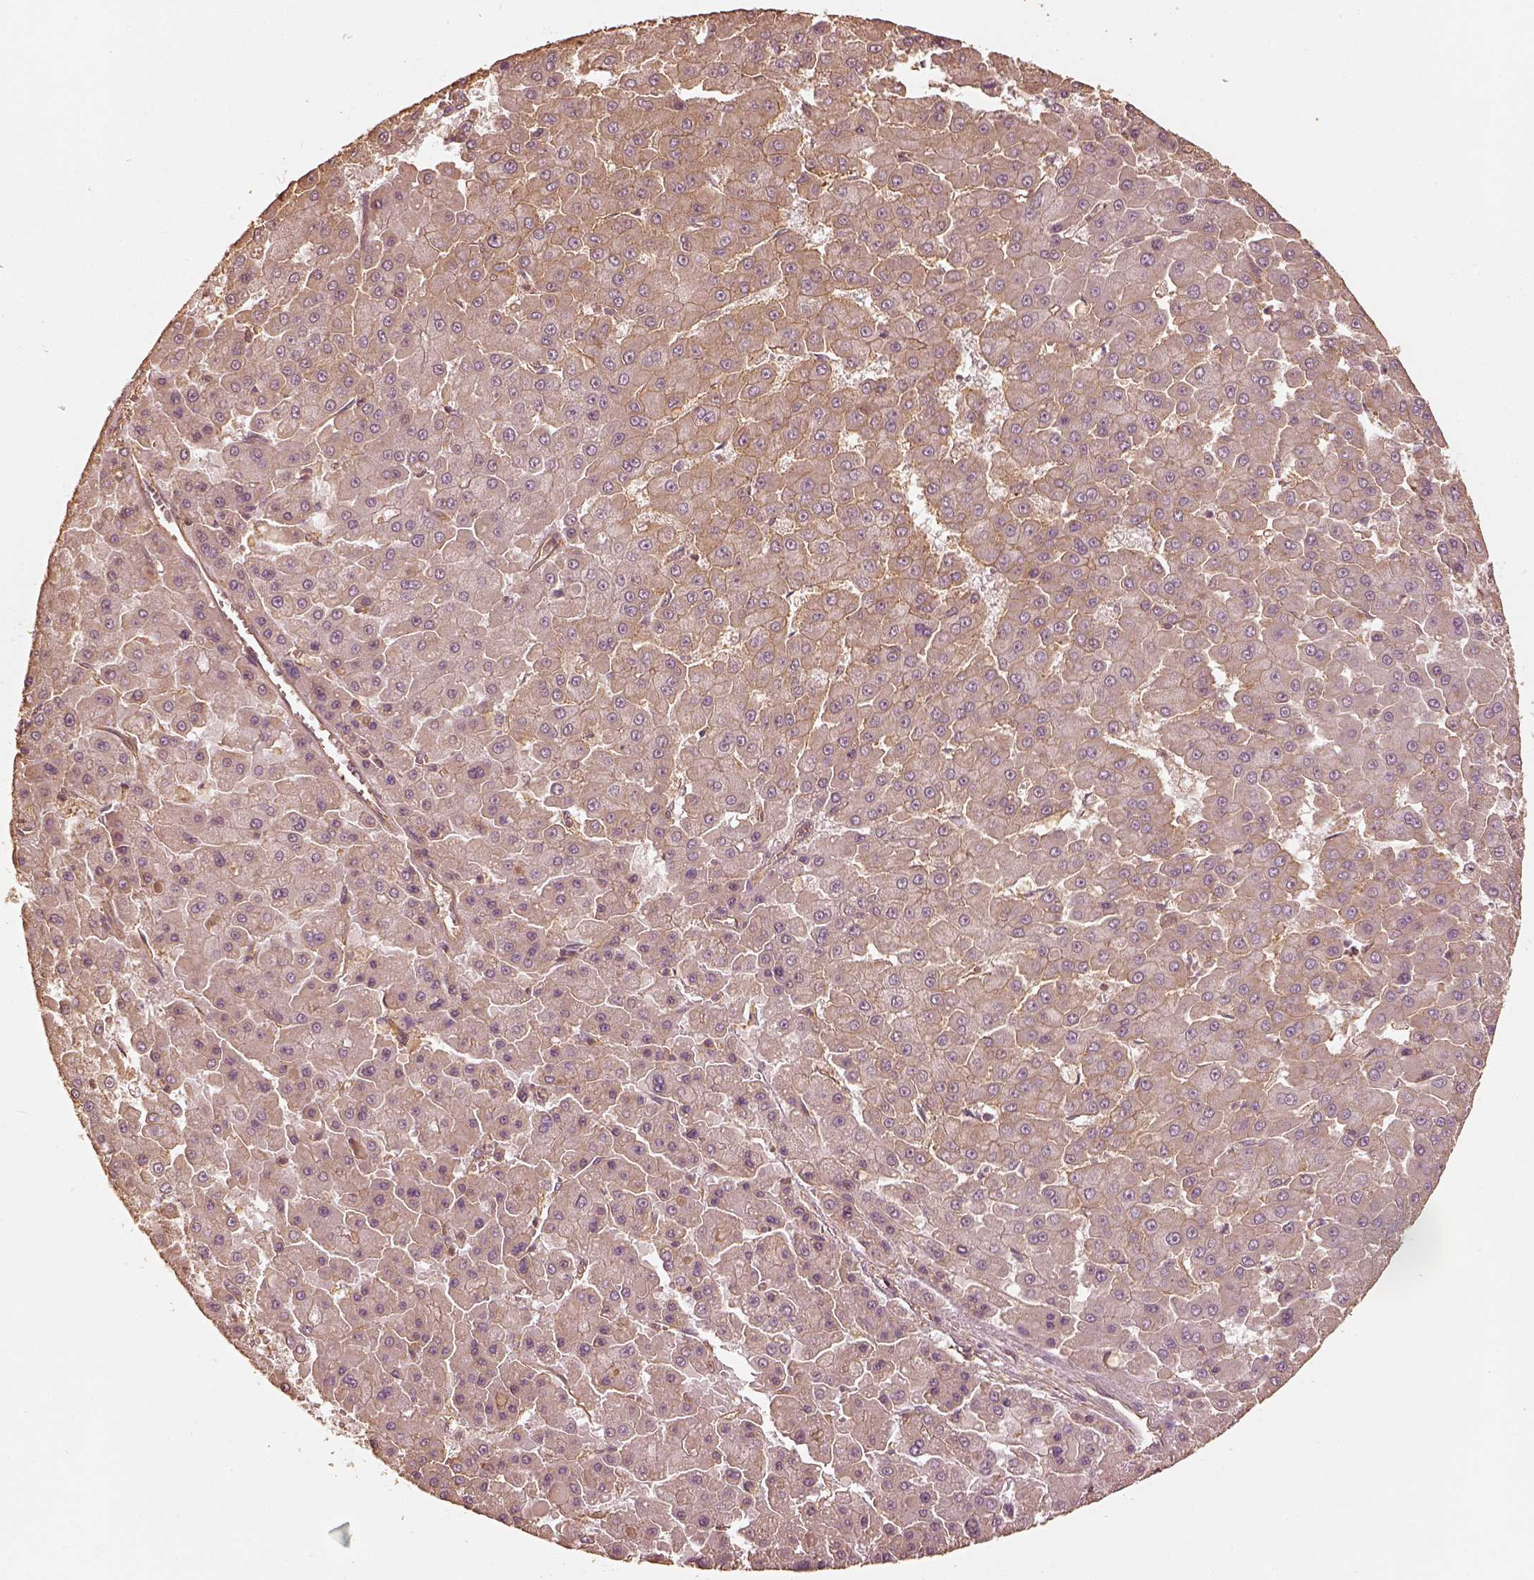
{"staining": {"intensity": "moderate", "quantity": "<25%", "location": "cytoplasmic/membranous"}, "tissue": "liver cancer", "cell_type": "Tumor cells", "image_type": "cancer", "snomed": [{"axis": "morphology", "description": "Carcinoma, Hepatocellular, NOS"}, {"axis": "topography", "description": "Liver"}], "caption": "Immunohistochemical staining of human liver hepatocellular carcinoma shows low levels of moderate cytoplasmic/membranous protein staining in about <25% of tumor cells.", "gene": "WDR7", "patient": {"sex": "male", "age": 78}}